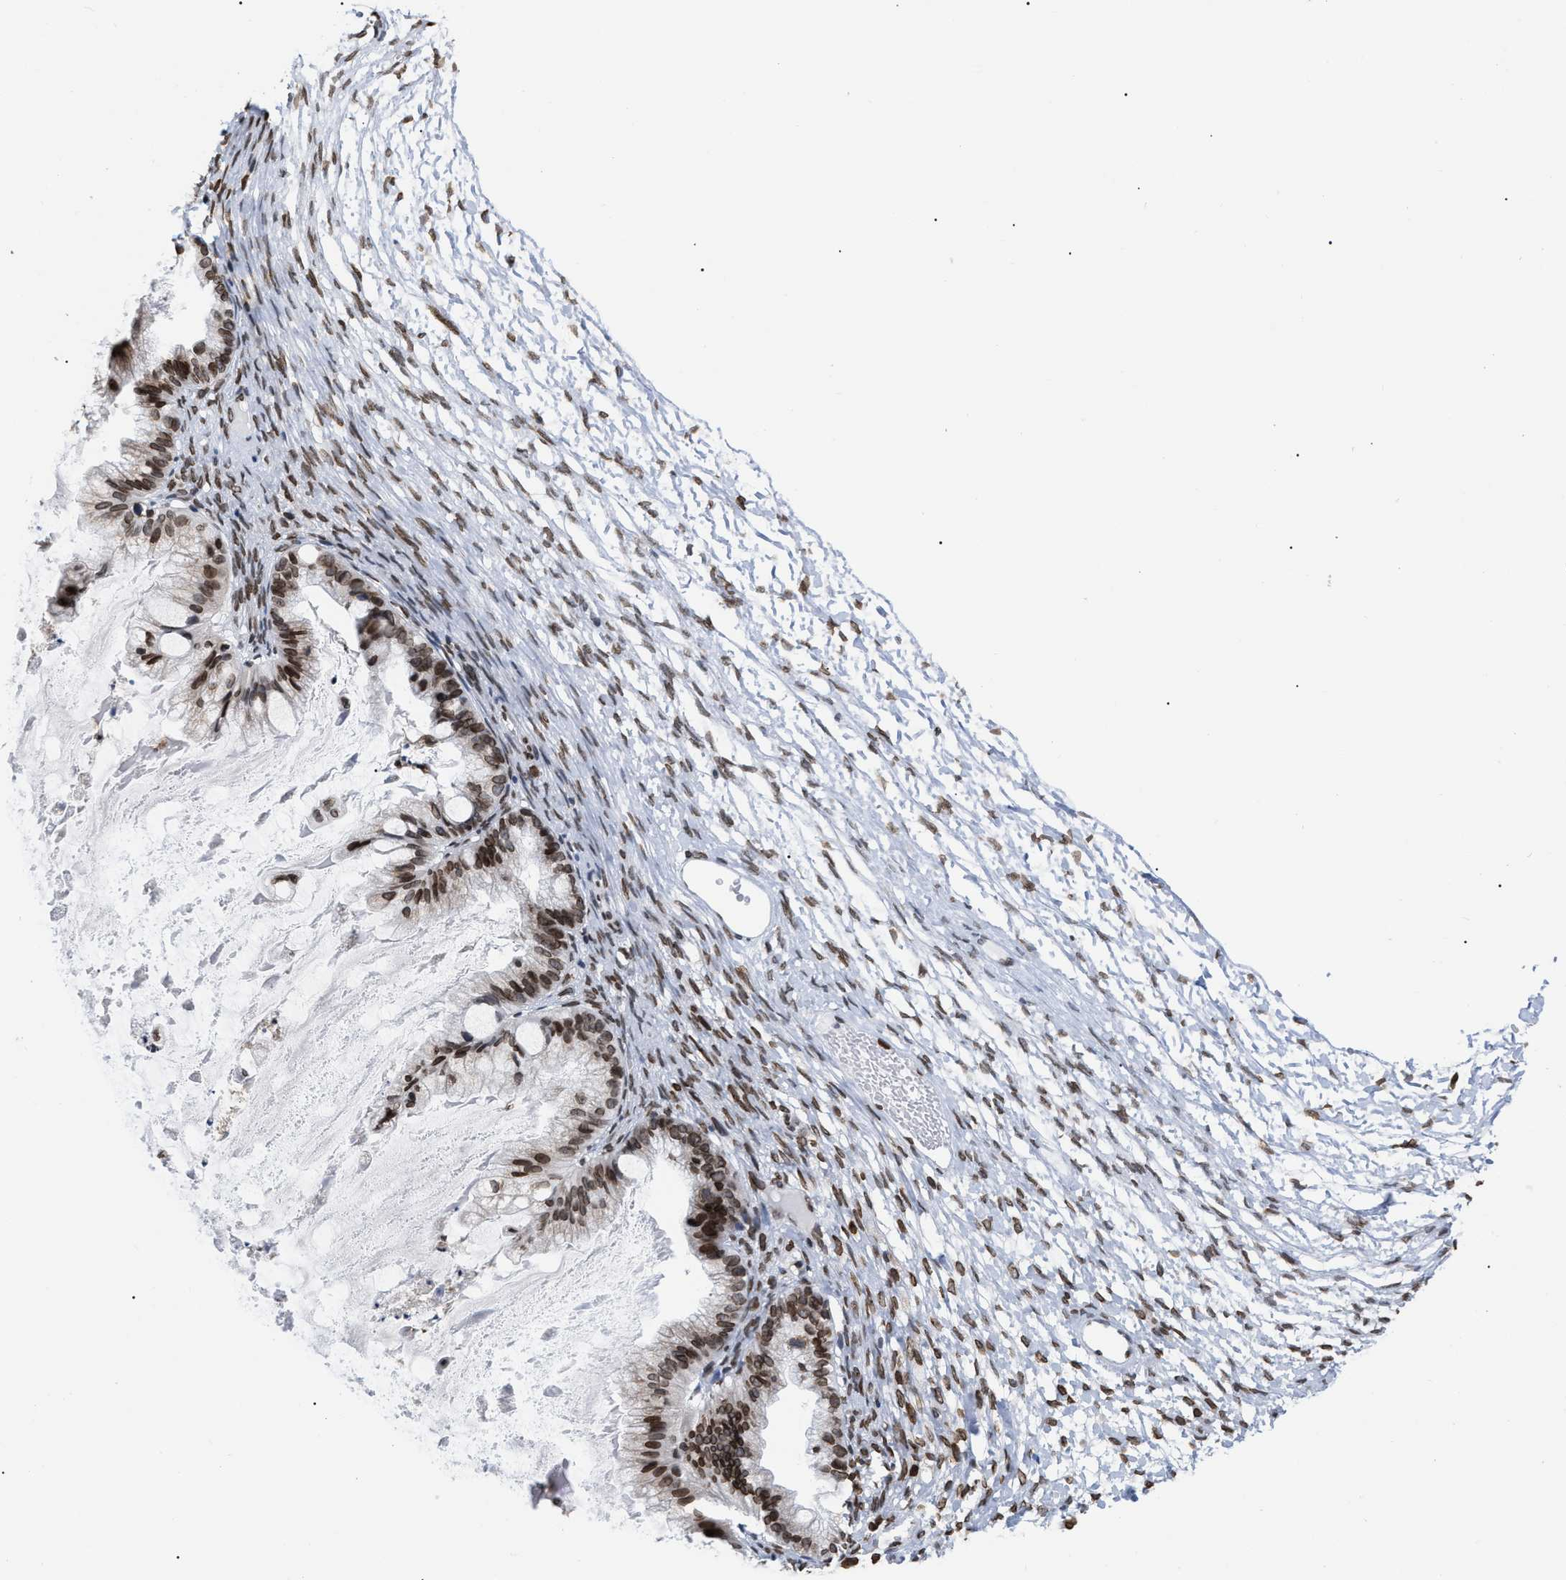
{"staining": {"intensity": "moderate", "quantity": ">75%", "location": "nuclear"}, "tissue": "ovarian cancer", "cell_type": "Tumor cells", "image_type": "cancer", "snomed": [{"axis": "morphology", "description": "Cystadenocarcinoma, mucinous, NOS"}, {"axis": "topography", "description": "Ovary"}], "caption": "Ovarian cancer (mucinous cystadenocarcinoma) stained with a protein marker exhibits moderate staining in tumor cells.", "gene": "TPR", "patient": {"sex": "female", "age": 57}}